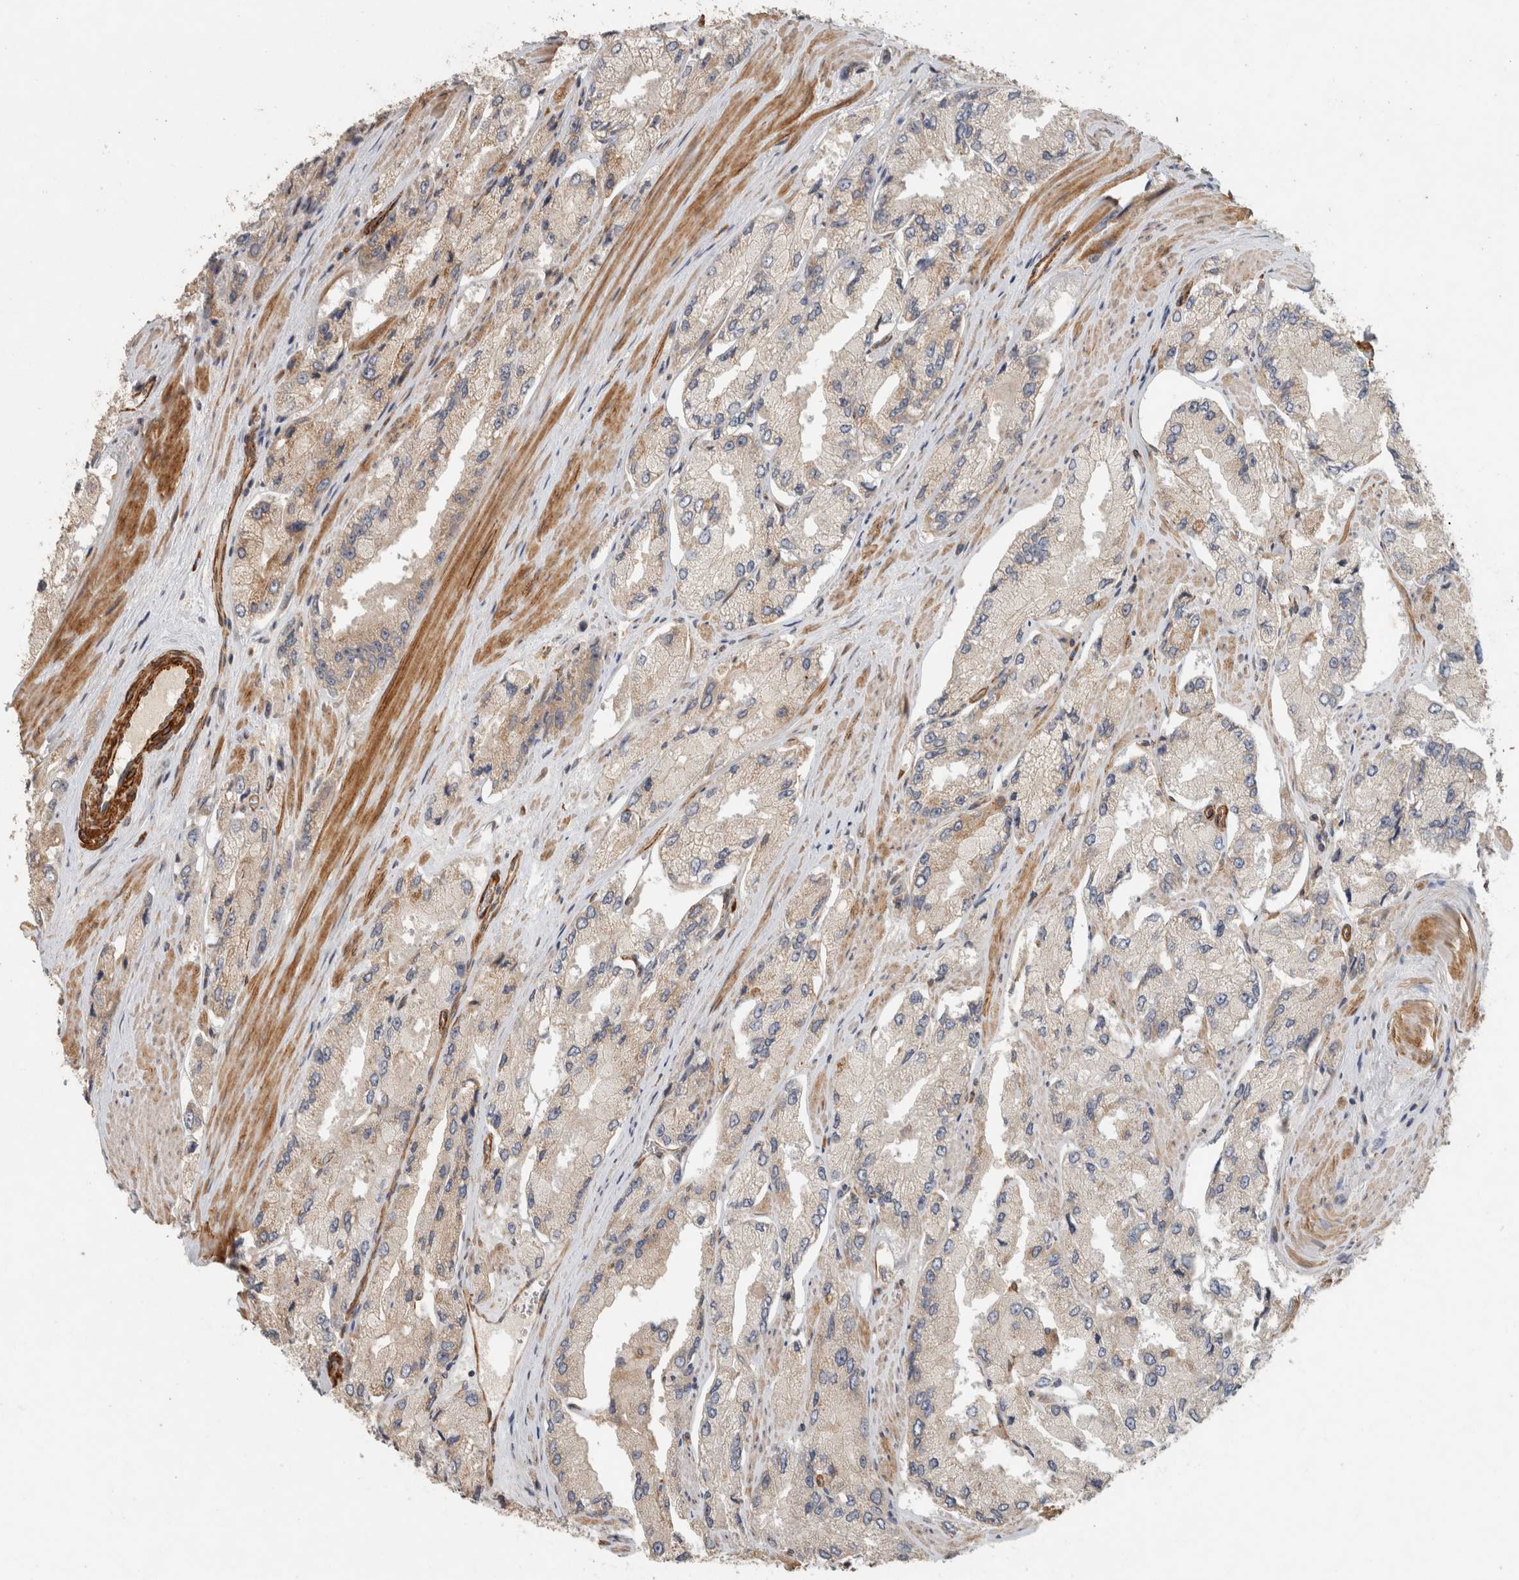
{"staining": {"intensity": "weak", "quantity": "25%-75%", "location": "cytoplasmic/membranous"}, "tissue": "prostate cancer", "cell_type": "Tumor cells", "image_type": "cancer", "snomed": [{"axis": "morphology", "description": "Adenocarcinoma, High grade"}, {"axis": "topography", "description": "Prostate"}], "caption": "Human prostate cancer (adenocarcinoma (high-grade)) stained for a protein (brown) demonstrates weak cytoplasmic/membranous positive staining in about 25%-75% of tumor cells.", "gene": "SIPA1L2", "patient": {"sex": "male", "age": 58}}